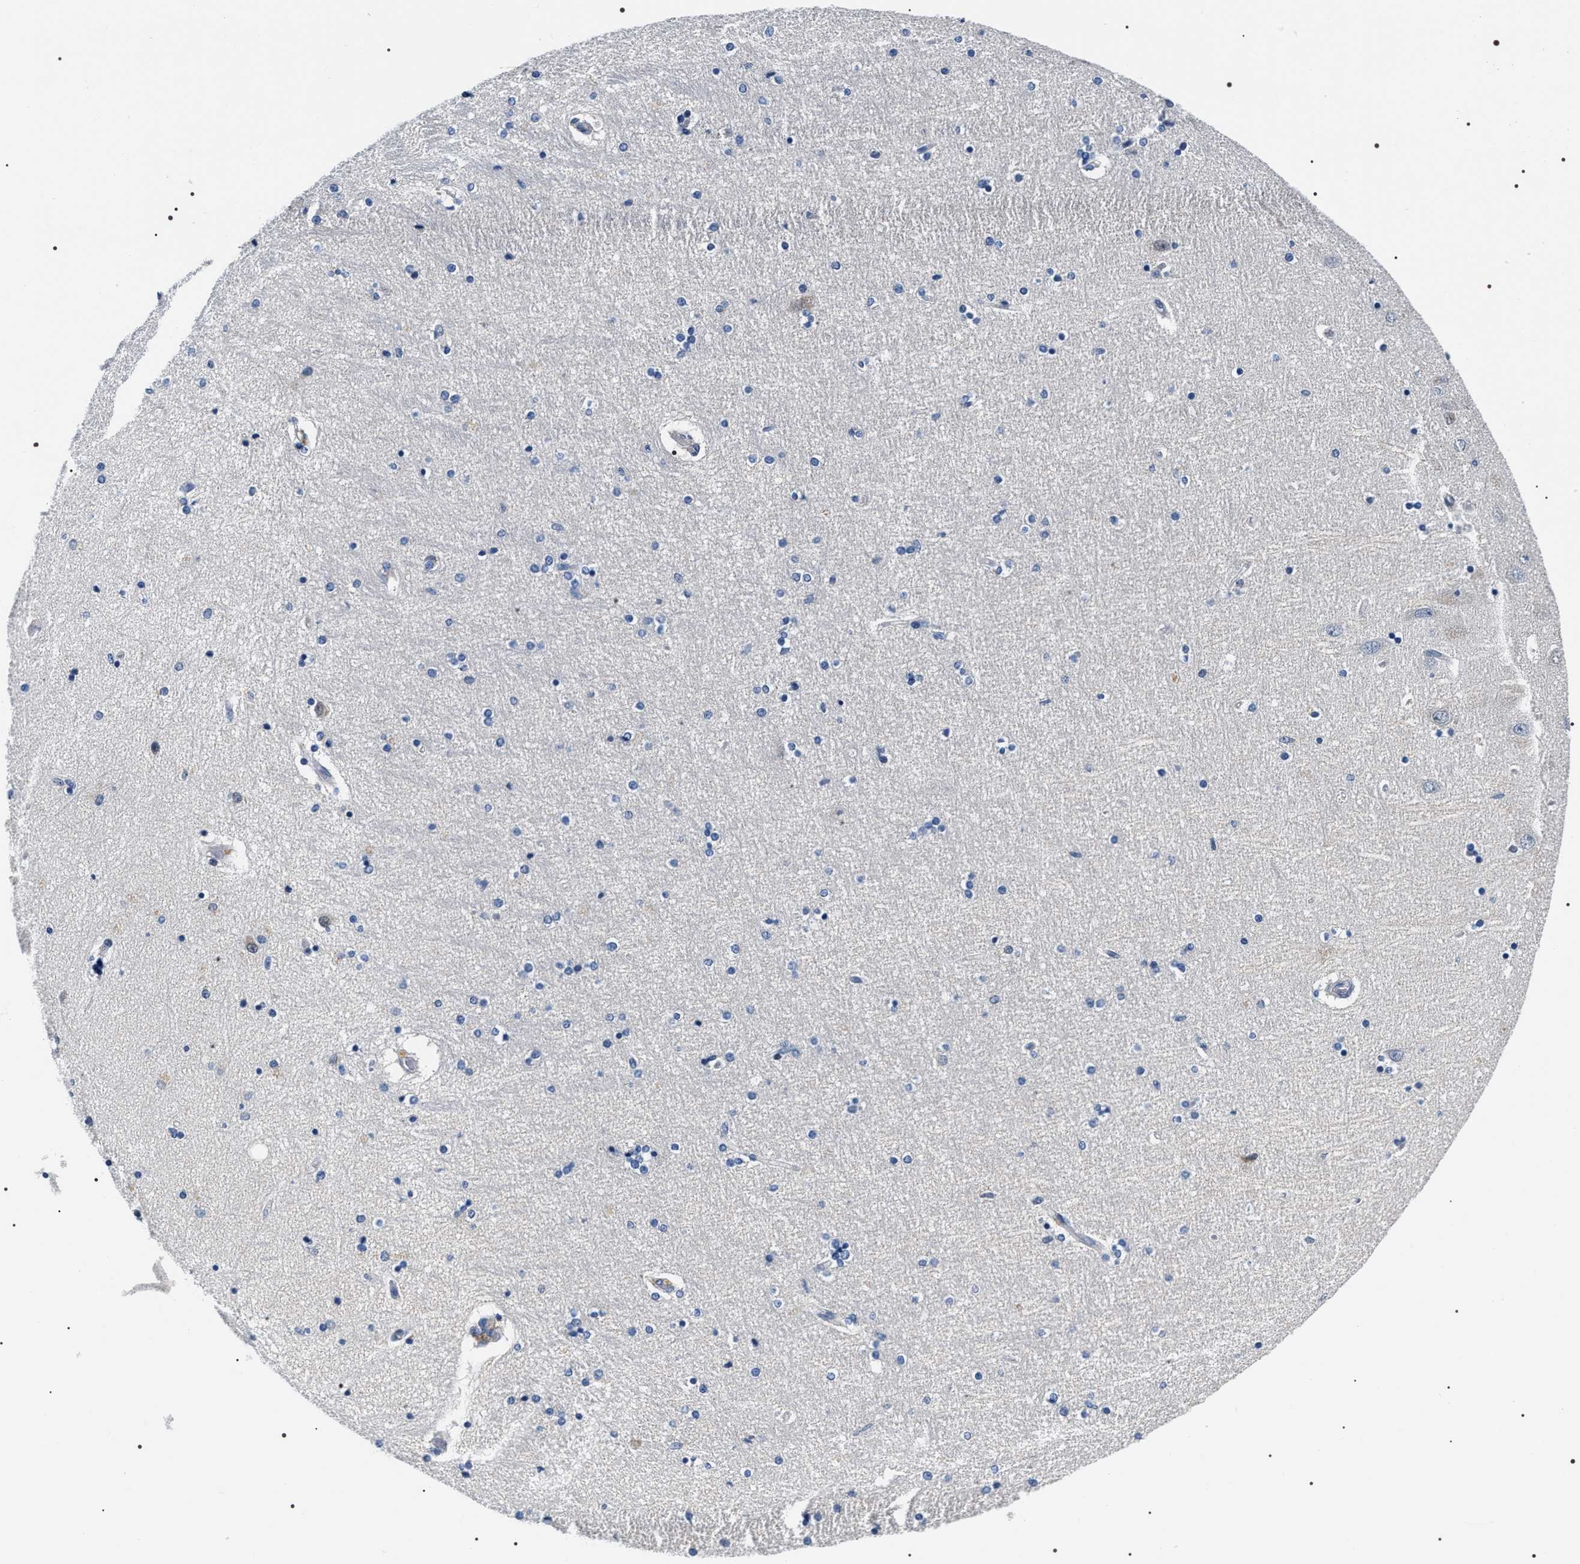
{"staining": {"intensity": "negative", "quantity": "none", "location": "none"}, "tissue": "hippocampus", "cell_type": "Glial cells", "image_type": "normal", "snomed": [{"axis": "morphology", "description": "Normal tissue, NOS"}, {"axis": "topography", "description": "Hippocampus"}], "caption": "An image of hippocampus stained for a protein shows no brown staining in glial cells.", "gene": "BAG2", "patient": {"sex": "female", "age": 54}}